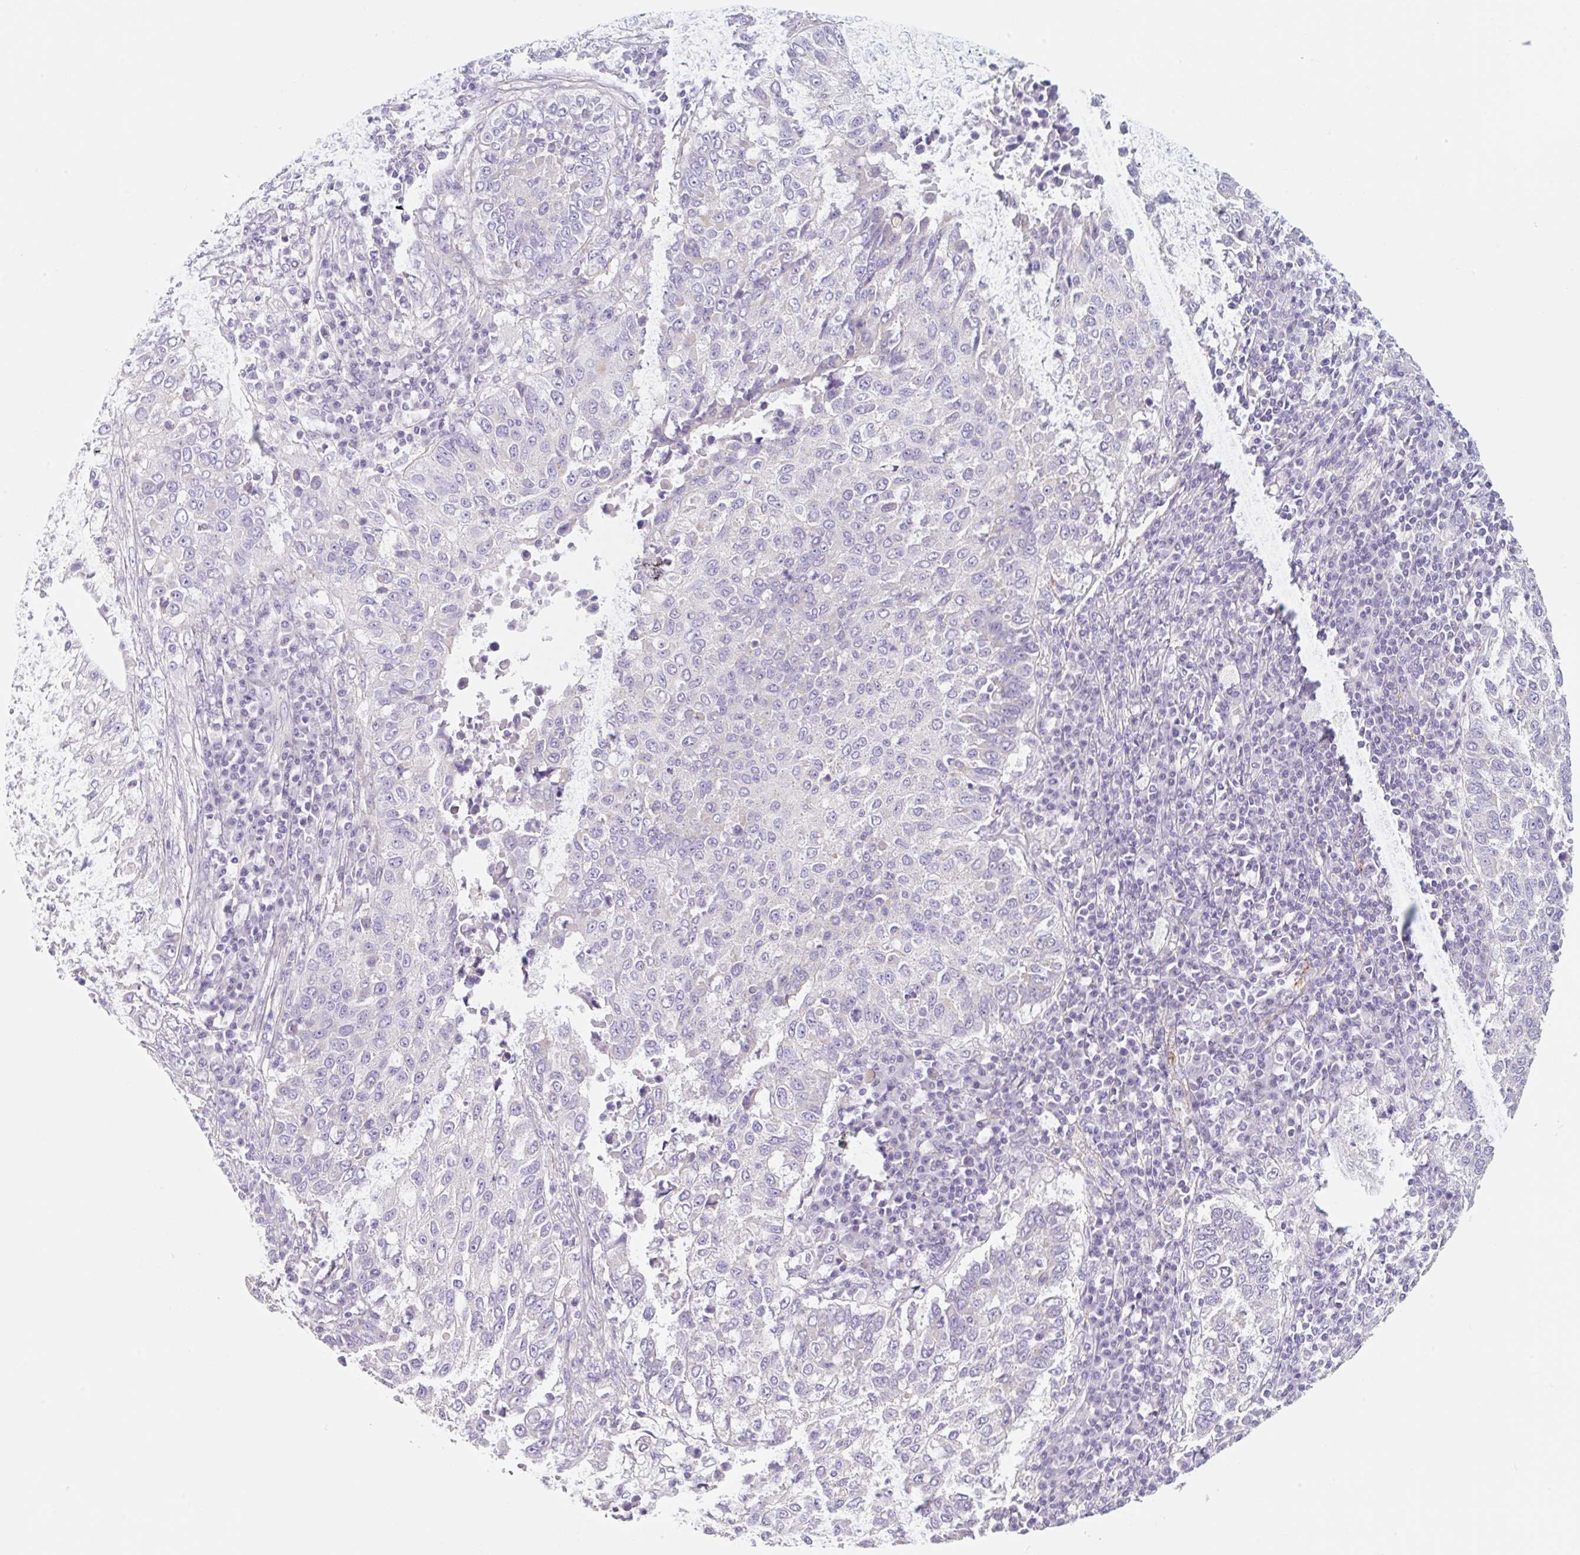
{"staining": {"intensity": "negative", "quantity": "none", "location": "none"}, "tissue": "lung cancer", "cell_type": "Tumor cells", "image_type": "cancer", "snomed": [{"axis": "morphology", "description": "Squamous cell carcinoma, NOS"}, {"axis": "topography", "description": "Lung"}], "caption": "IHC of human squamous cell carcinoma (lung) shows no positivity in tumor cells.", "gene": "LYVE1", "patient": {"sex": "male", "age": 73}}